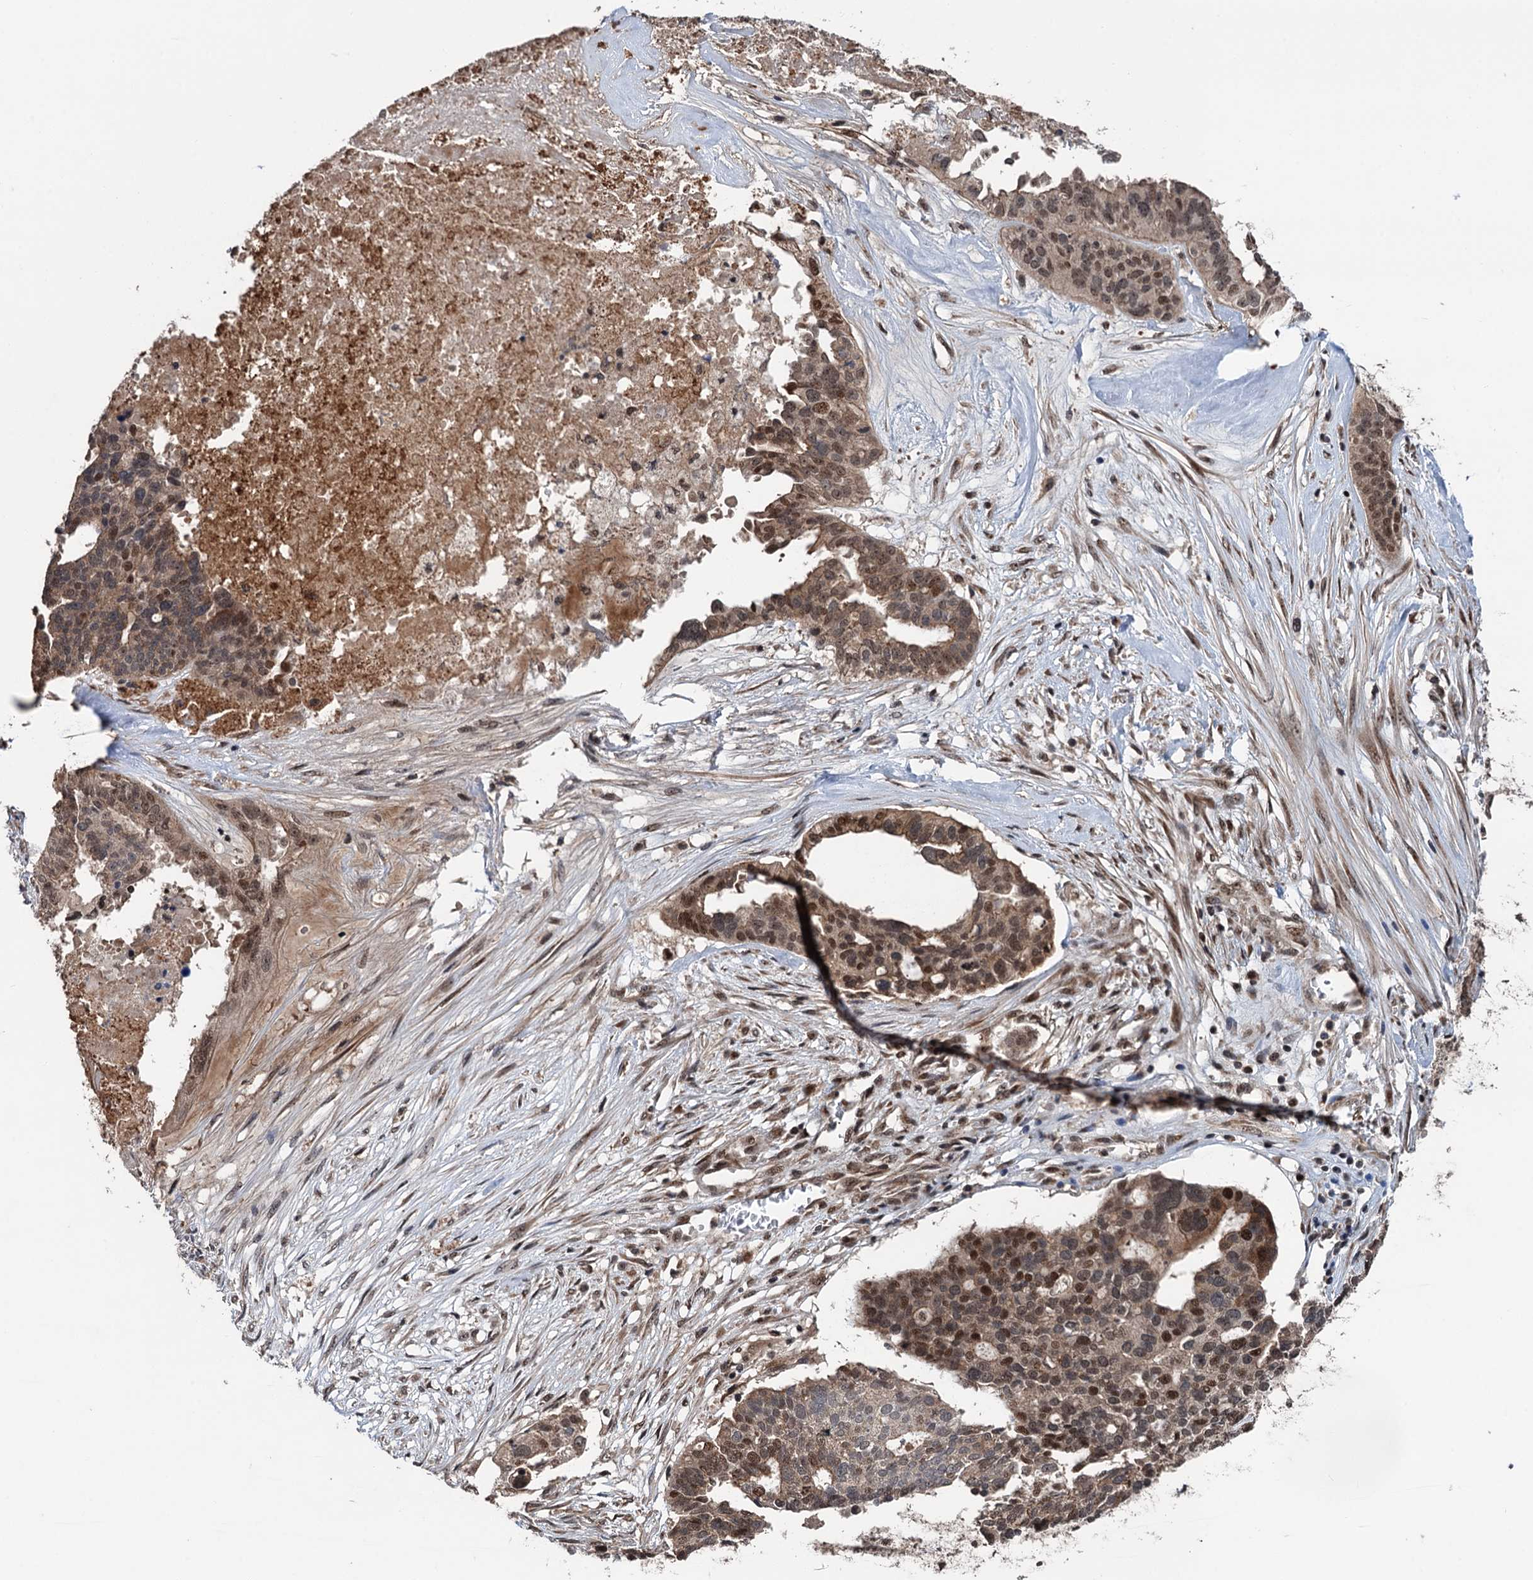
{"staining": {"intensity": "moderate", "quantity": "25%-75%", "location": "nuclear"}, "tissue": "ovarian cancer", "cell_type": "Tumor cells", "image_type": "cancer", "snomed": [{"axis": "morphology", "description": "Cystadenocarcinoma, serous, NOS"}, {"axis": "topography", "description": "Ovary"}], "caption": "Ovarian serous cystadenocarcinoma stained for a protein (brown) shows moderate nuclear positive positivity in approximately 25%-75% of tumor cells.", "gene": "RASSF4", "patient": {"sex": "female", "age": 59}}